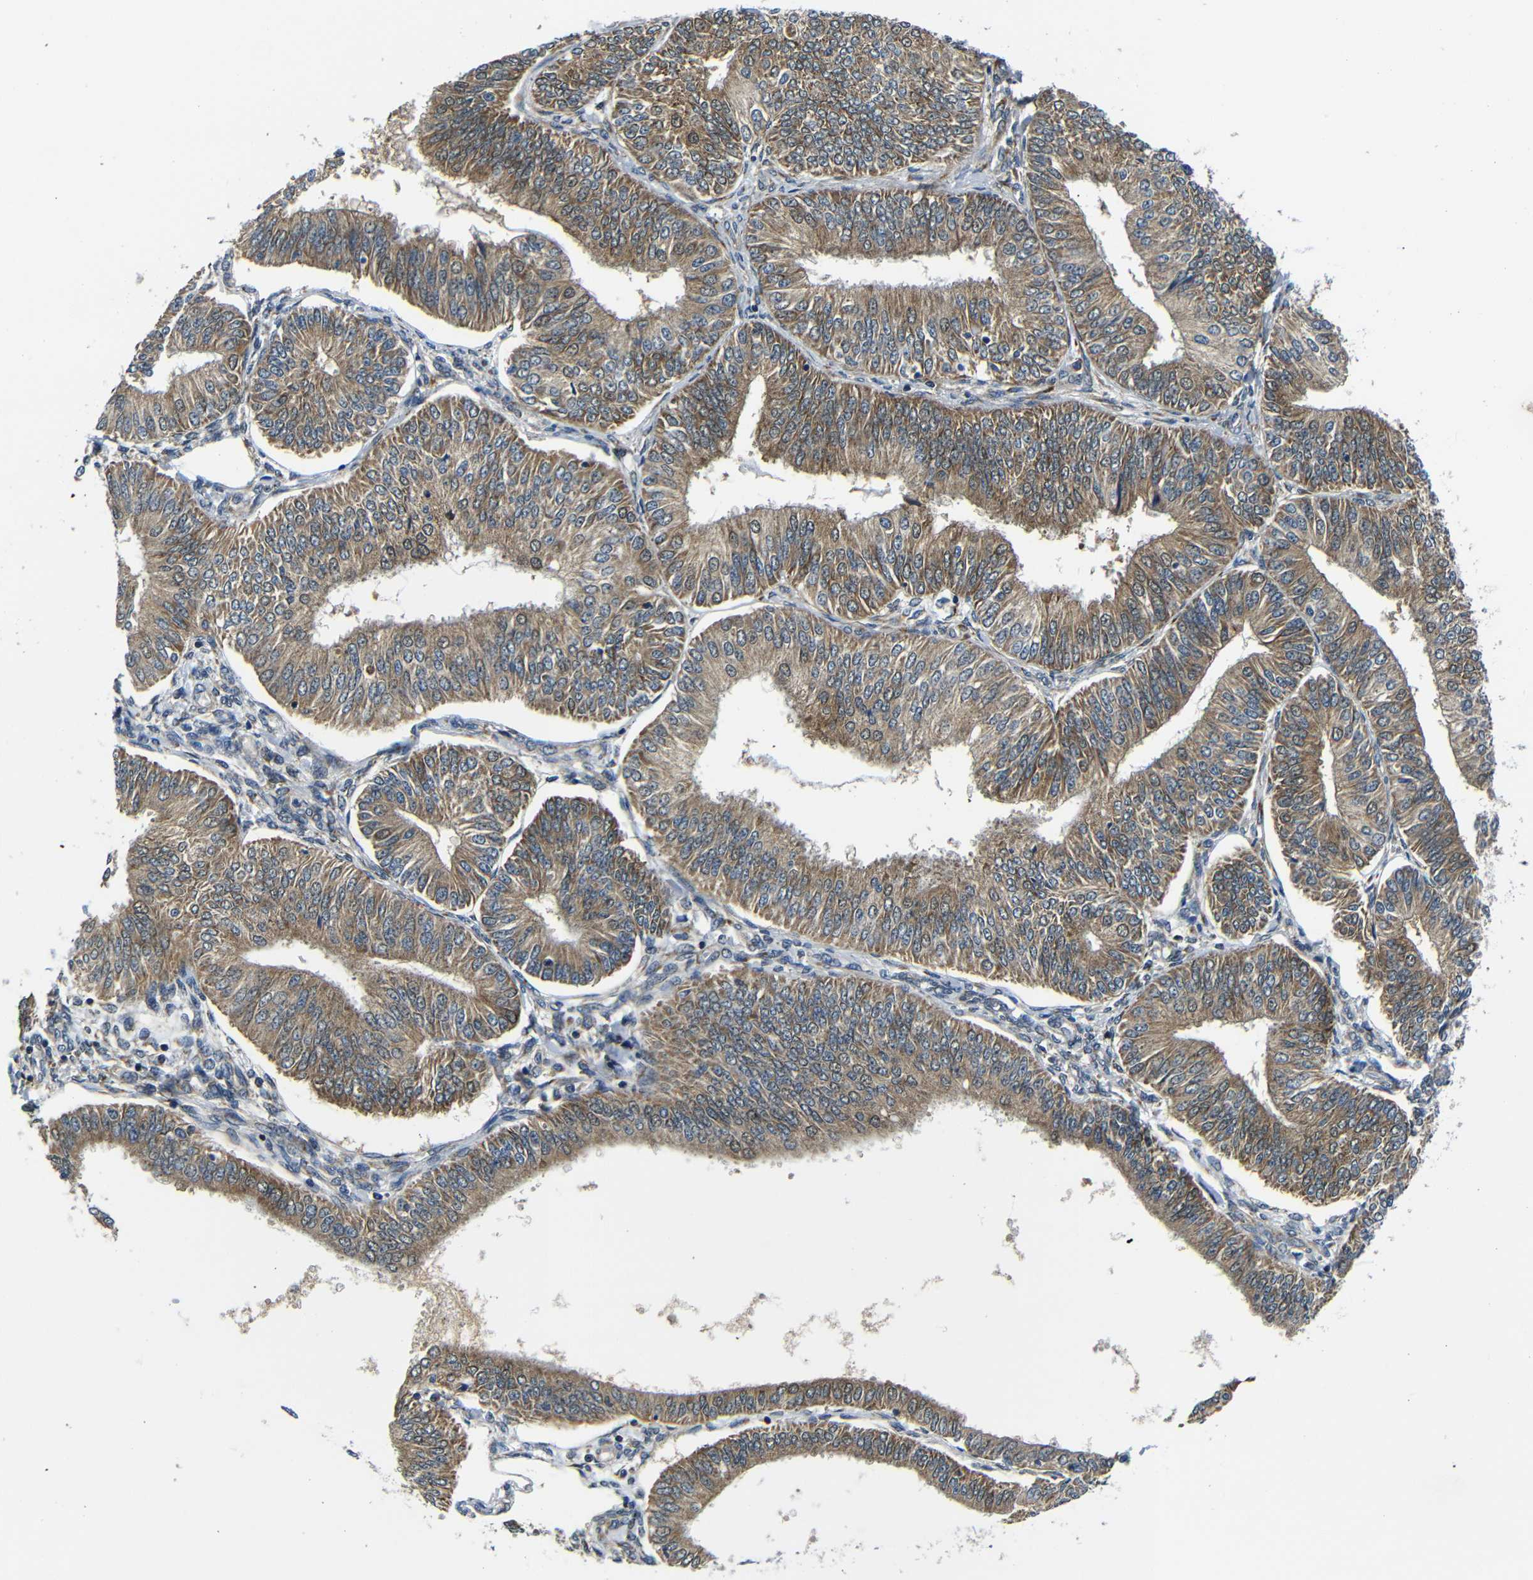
{"staining": {"intensity": "moderate", "quantity": ">75%", "location": "cytoplasmic/membranous"}, "tissue": "endometrial cancer", "cell_type": "Tumor cells", "image_type": "cancer", "snomed": [{"axis": "morphology", "description": "Adenocarcinoma, NOS"}, {"axis": "topography", "description": "Endometrium"}], "caption": "A brown stain highlights moderate cytoplasmic/membranous expression of a protein in human endometrial cancer (adenocarcinoma) tumor cells.", "gene": "FKBP14", "patient": {"sex": "female", "age": 58}}